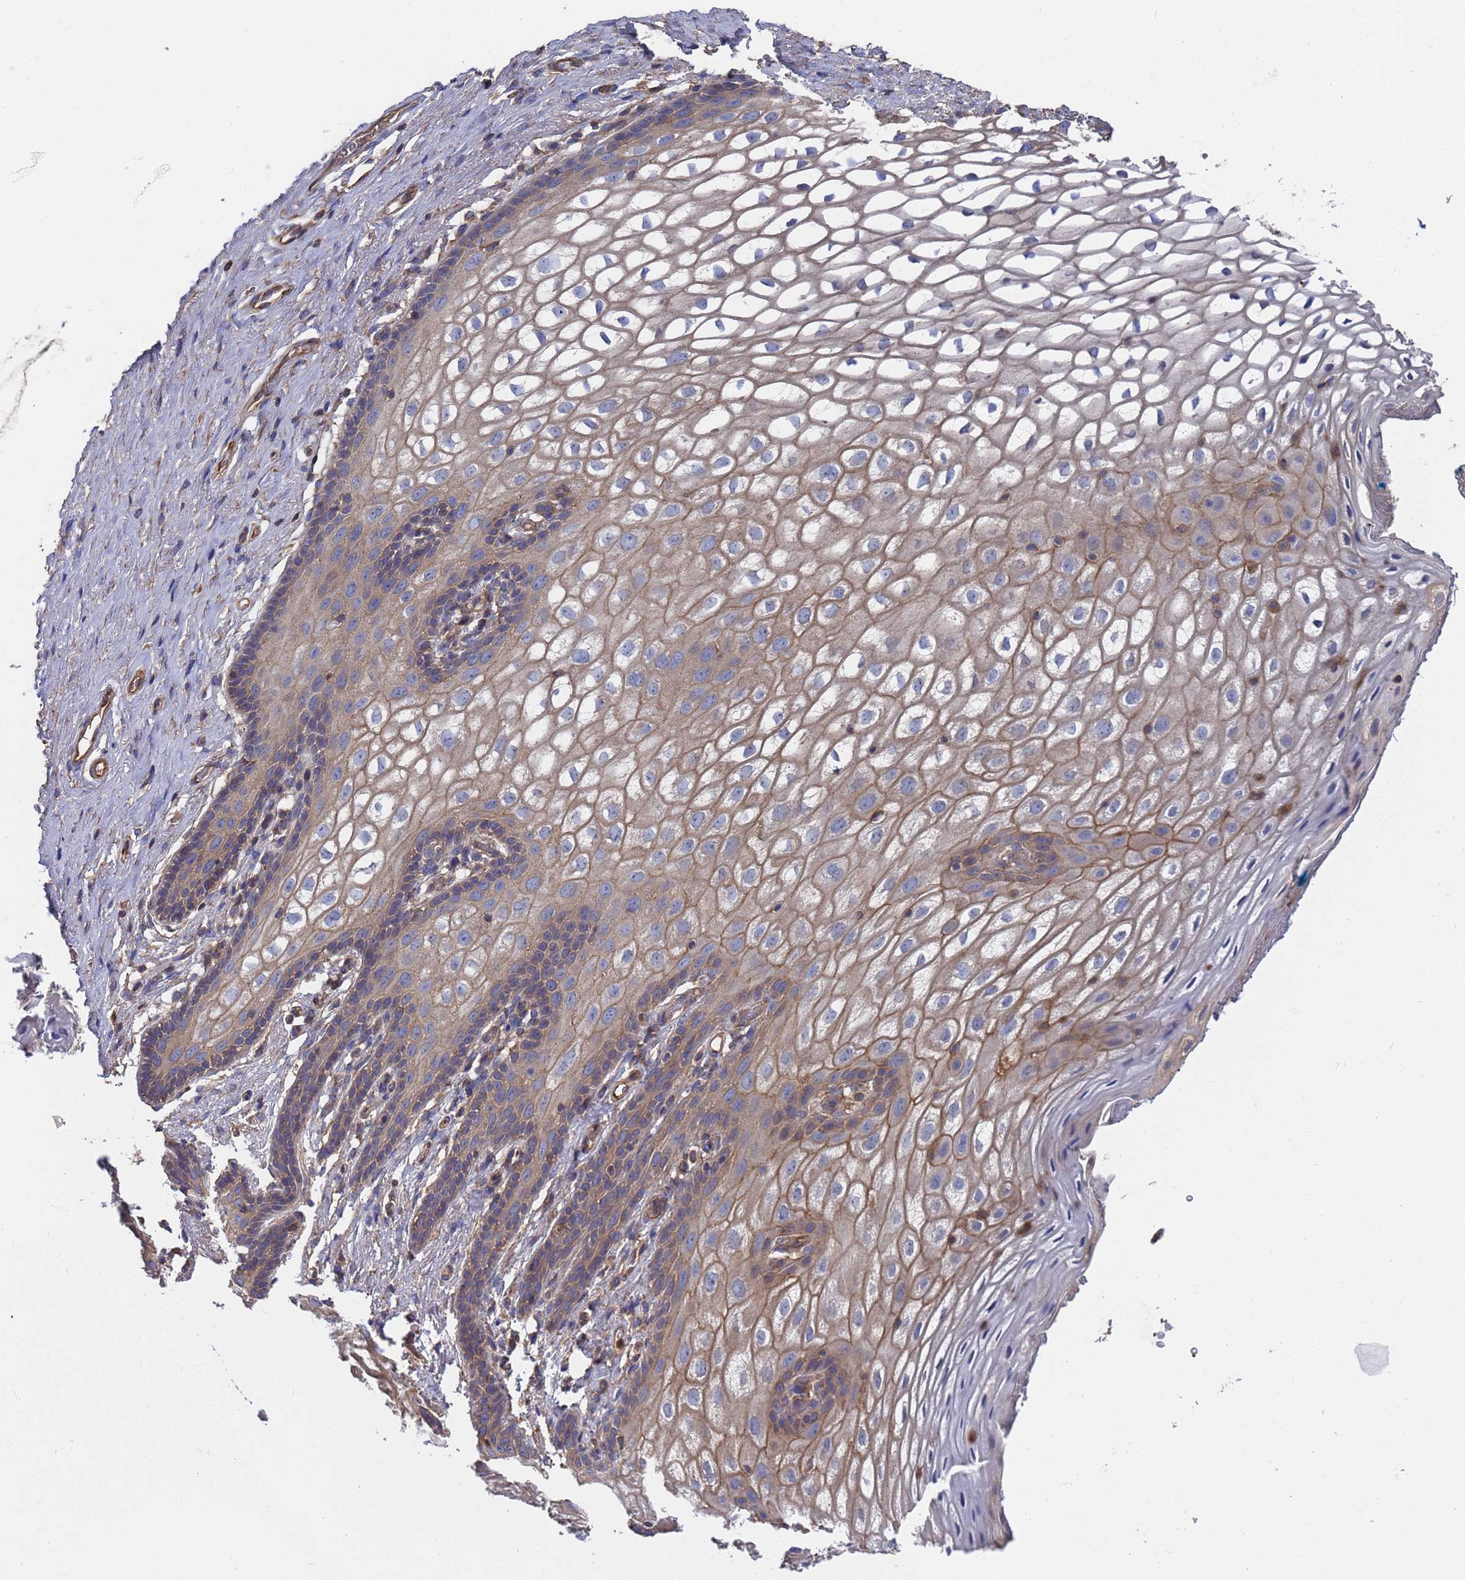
{"staining": {"intensity": "weak", "quantity": "25%-75%", "location": "cytoplasmic/membranous"}, "tissue": "vagina", "cell_type": "Squamous epithelial cells", "image_type": "normal", "snomed": [{"axis": "morphology", "description": "Normal tissue, NOS"}, {"axis": "topography", "description": "Vagina"}, {"axis": "topography", "description": "Peripheral nerve tissue"}], "caption": "This micrograph shows IHC staining of unremarkable vagina, with low weak cytoplasmic/membranous expression in about 25%-75% of squamous epithelial cells.", "gene": "PYCR1", "patient": {"sex": "female", "age": 71}}